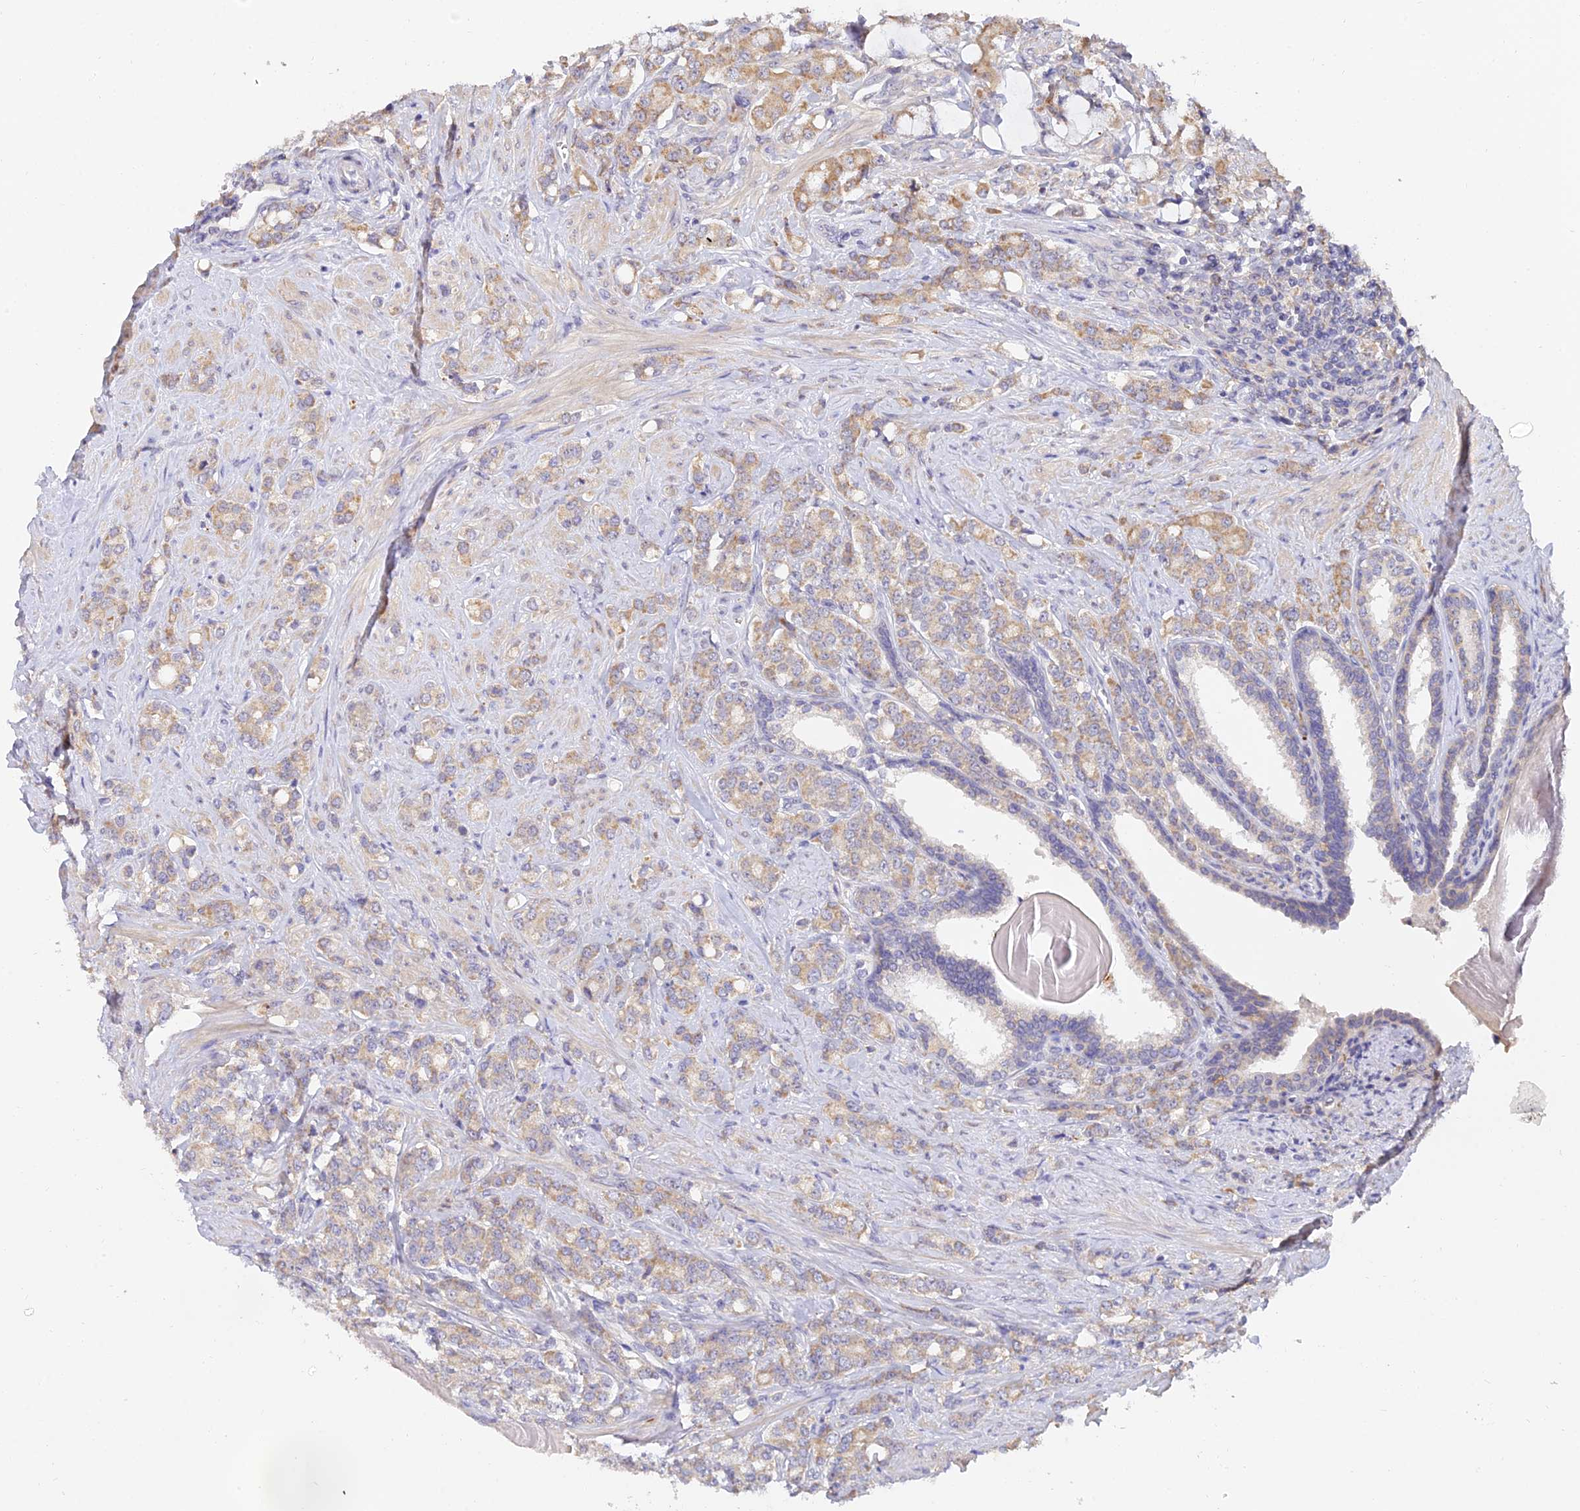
{"staining": {"intensity": "moderate", "quantity": "25%-75%", "location": "cytoplasmic/membranous"}, "tissue": "prostate cancer", "cell_type": "Tumor cells", "image_type": "cancer", "snomed": [{"axis": "morphology", "description": "Adenocarcinoma, High grade"}, {"axis": "topography", "description": "Prostate"}], "caption": "Immunohistochemical staining of prostate cancer exhibits medium levels of moderate cytoplasmic/membranous protein positivity in approximately 25%-75% of tumor cells.", "gene": "ARL8B", "patient": {"sex": "male", "age": 62}}